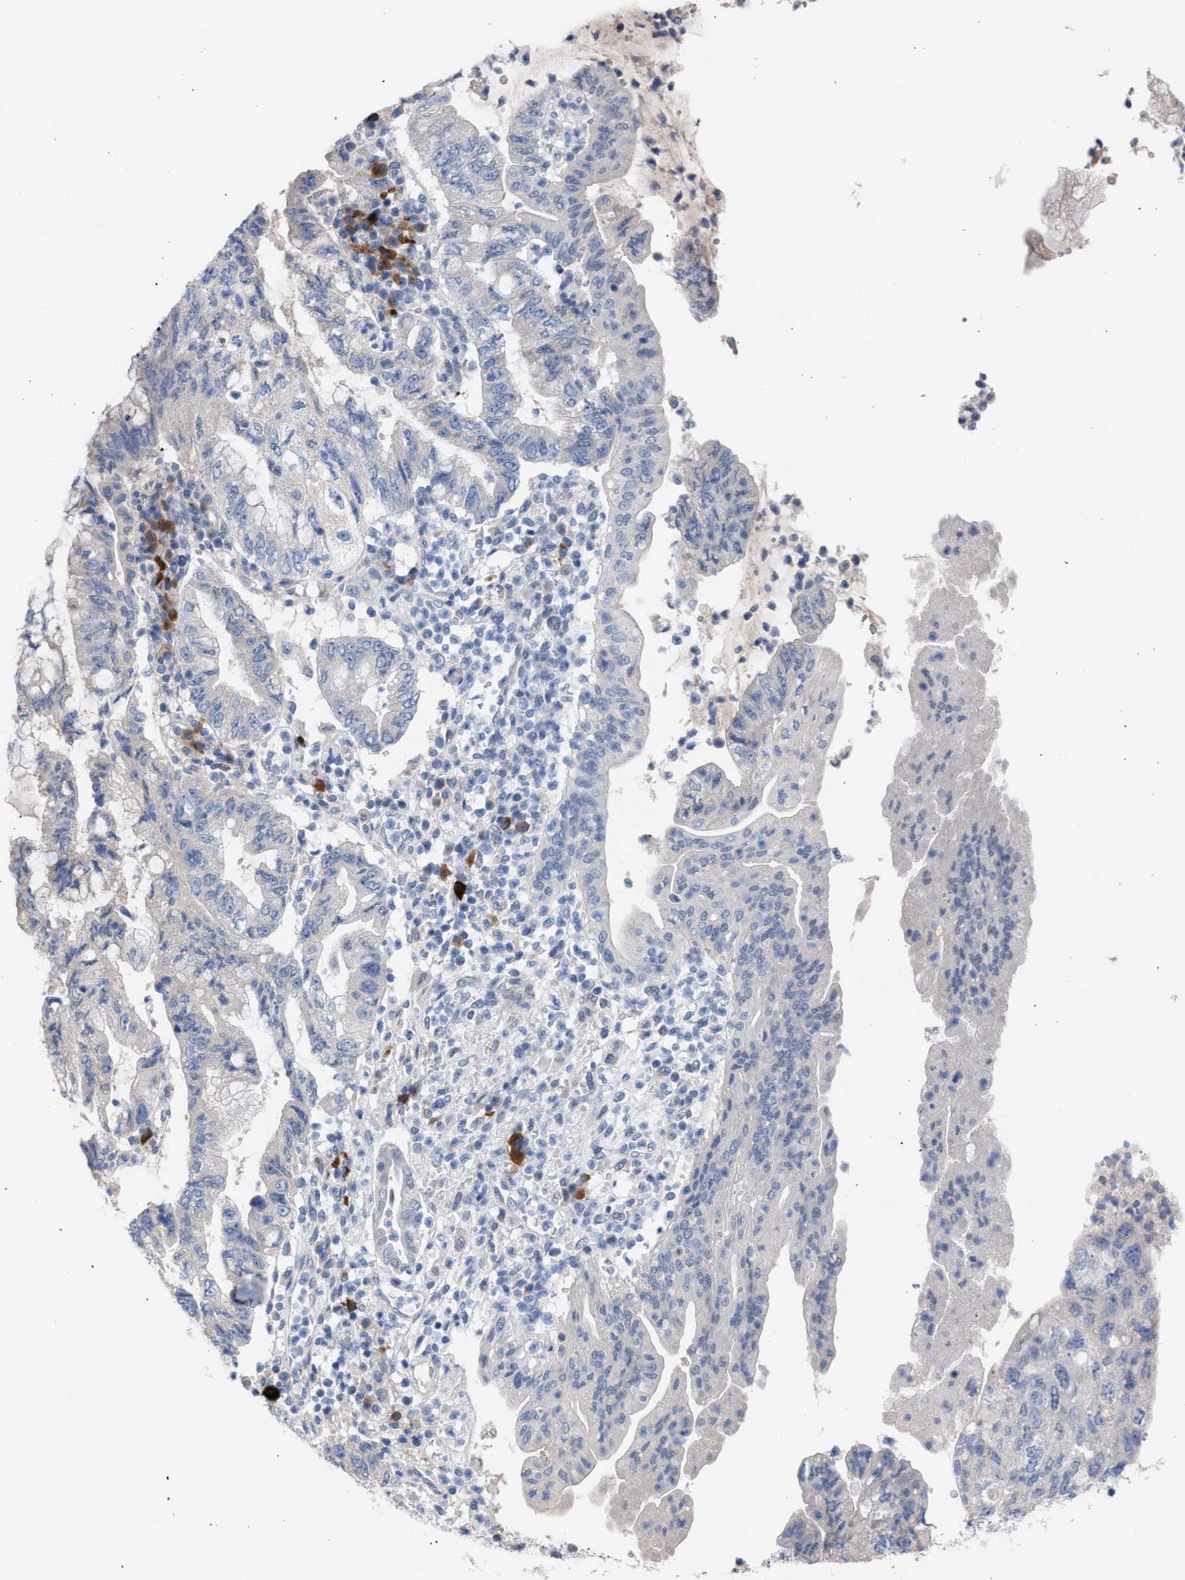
{"staining": {"intensity": "negative", "quantity": "none", "location": "none"}, "tissue": "pancreatic cancer", "cell_type": "Tumor cells", "image_type": "cancer", "snomed": [{"axis": "morphology", "description": "Adenocarcinoma, NOS"}, {"axis": "topography", "description": "Pancreas"}], "caption": "Tumor cells are negative for protein expression in human pancreatic cancer (adenocarcinoma).", "gene": "RNF135", "patient": {"sex": "female", "age": 73}}